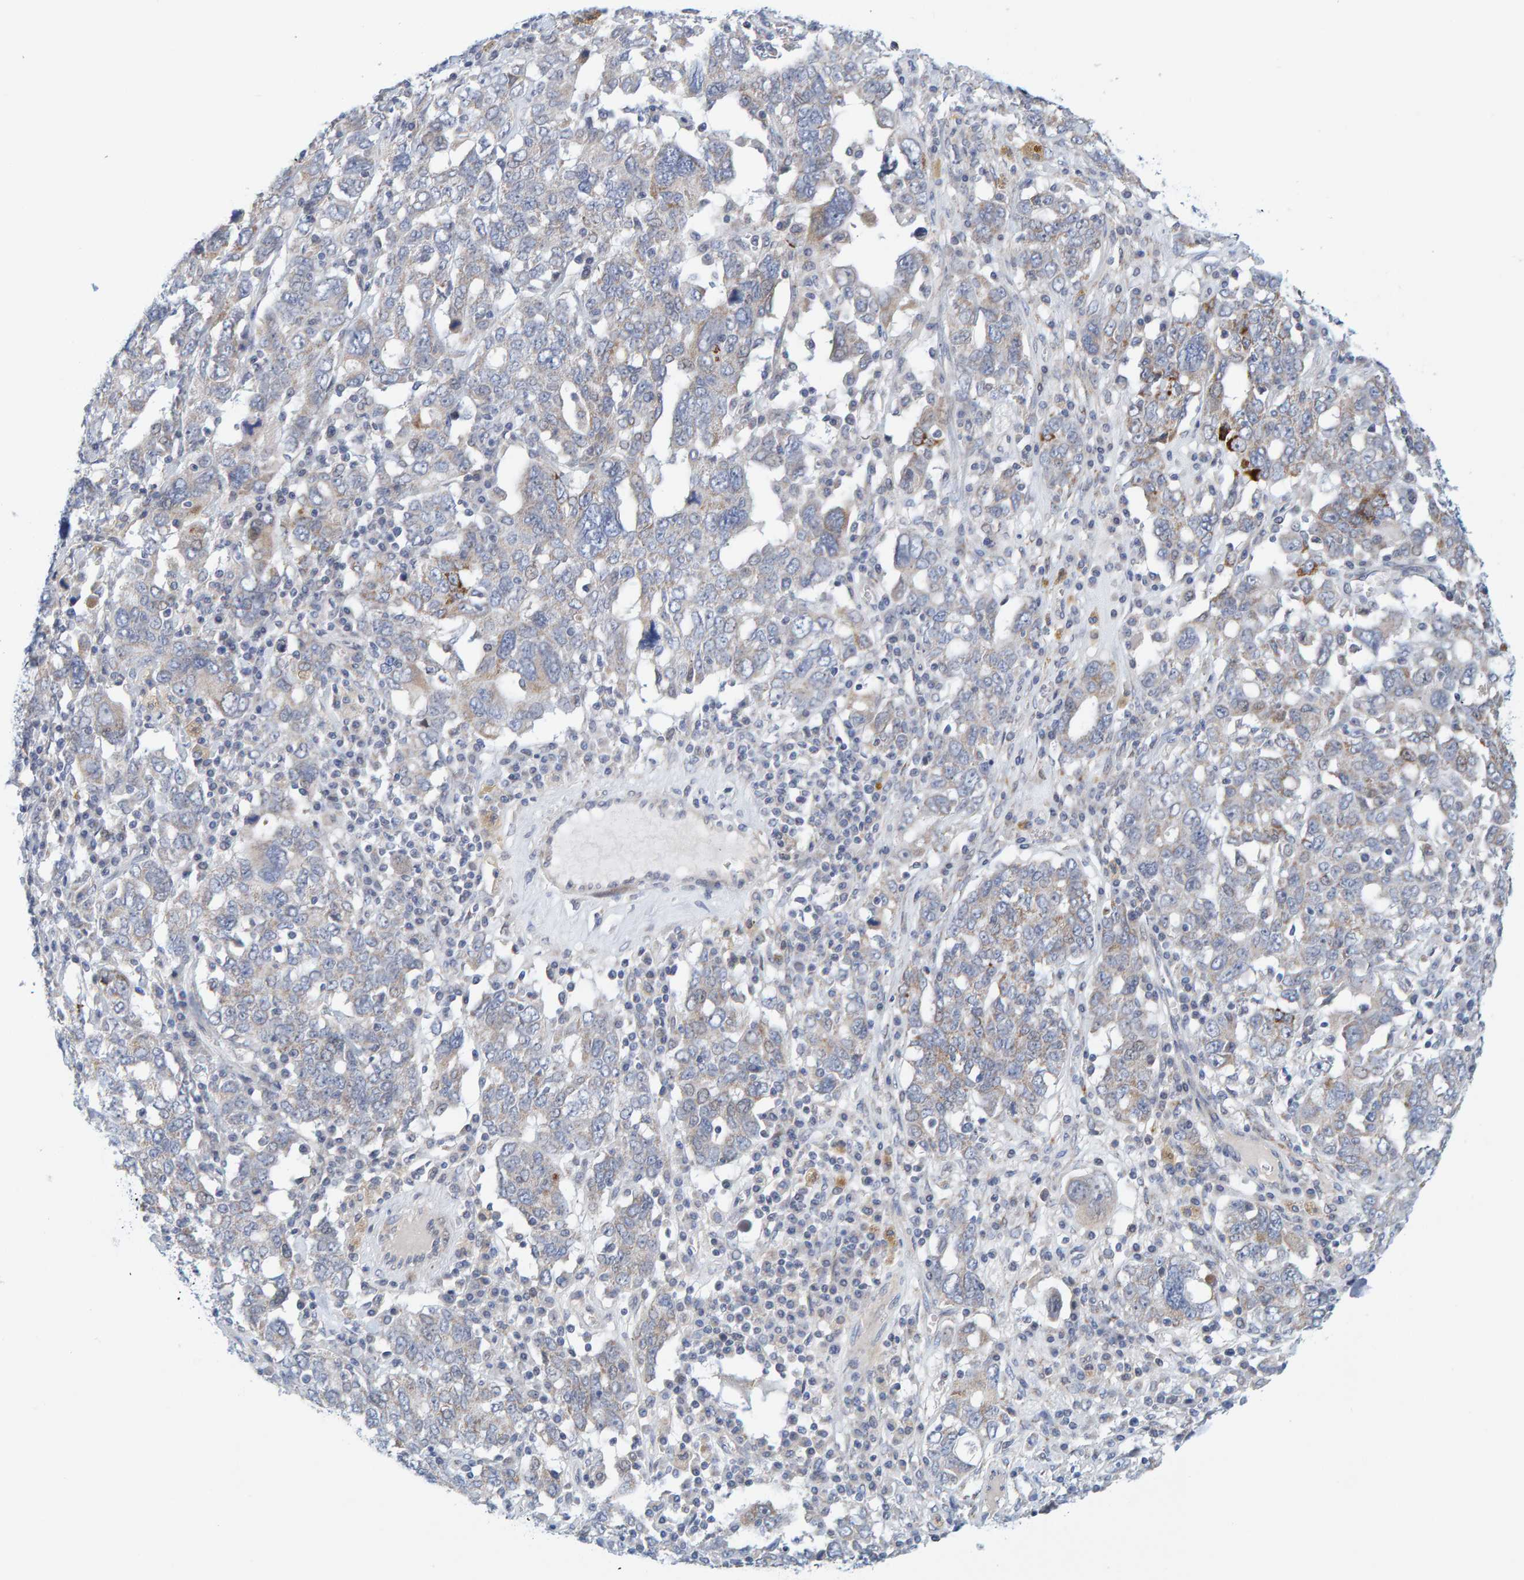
{"staining": {"intensity": "weak", "quantity": "<25%", "location": "cytoplasmic/membranous"}, "tissue": "ovarian cancer", "cell_type": "Tumor cells", "image_type": "cancer", "snomed": [{"axis": "morphology", "description": "Carcinoma, endometroid"}, {"axis": "topography", "description": "Ovary"}], "caption": "Immunohistochemistry image of neoplastic tissue: human ovarian cancer stained with DAB reveals no significant protein expression in tumor cells. (Stains: DAB (3,3'-diaminobenzidine) immunohistochemistry with hematoxylin counter stain, Microscopy: brightfield microscopy at high magnification).", "gene": "ZC3H3", "patient": {"sex": "female", "age": 62}}